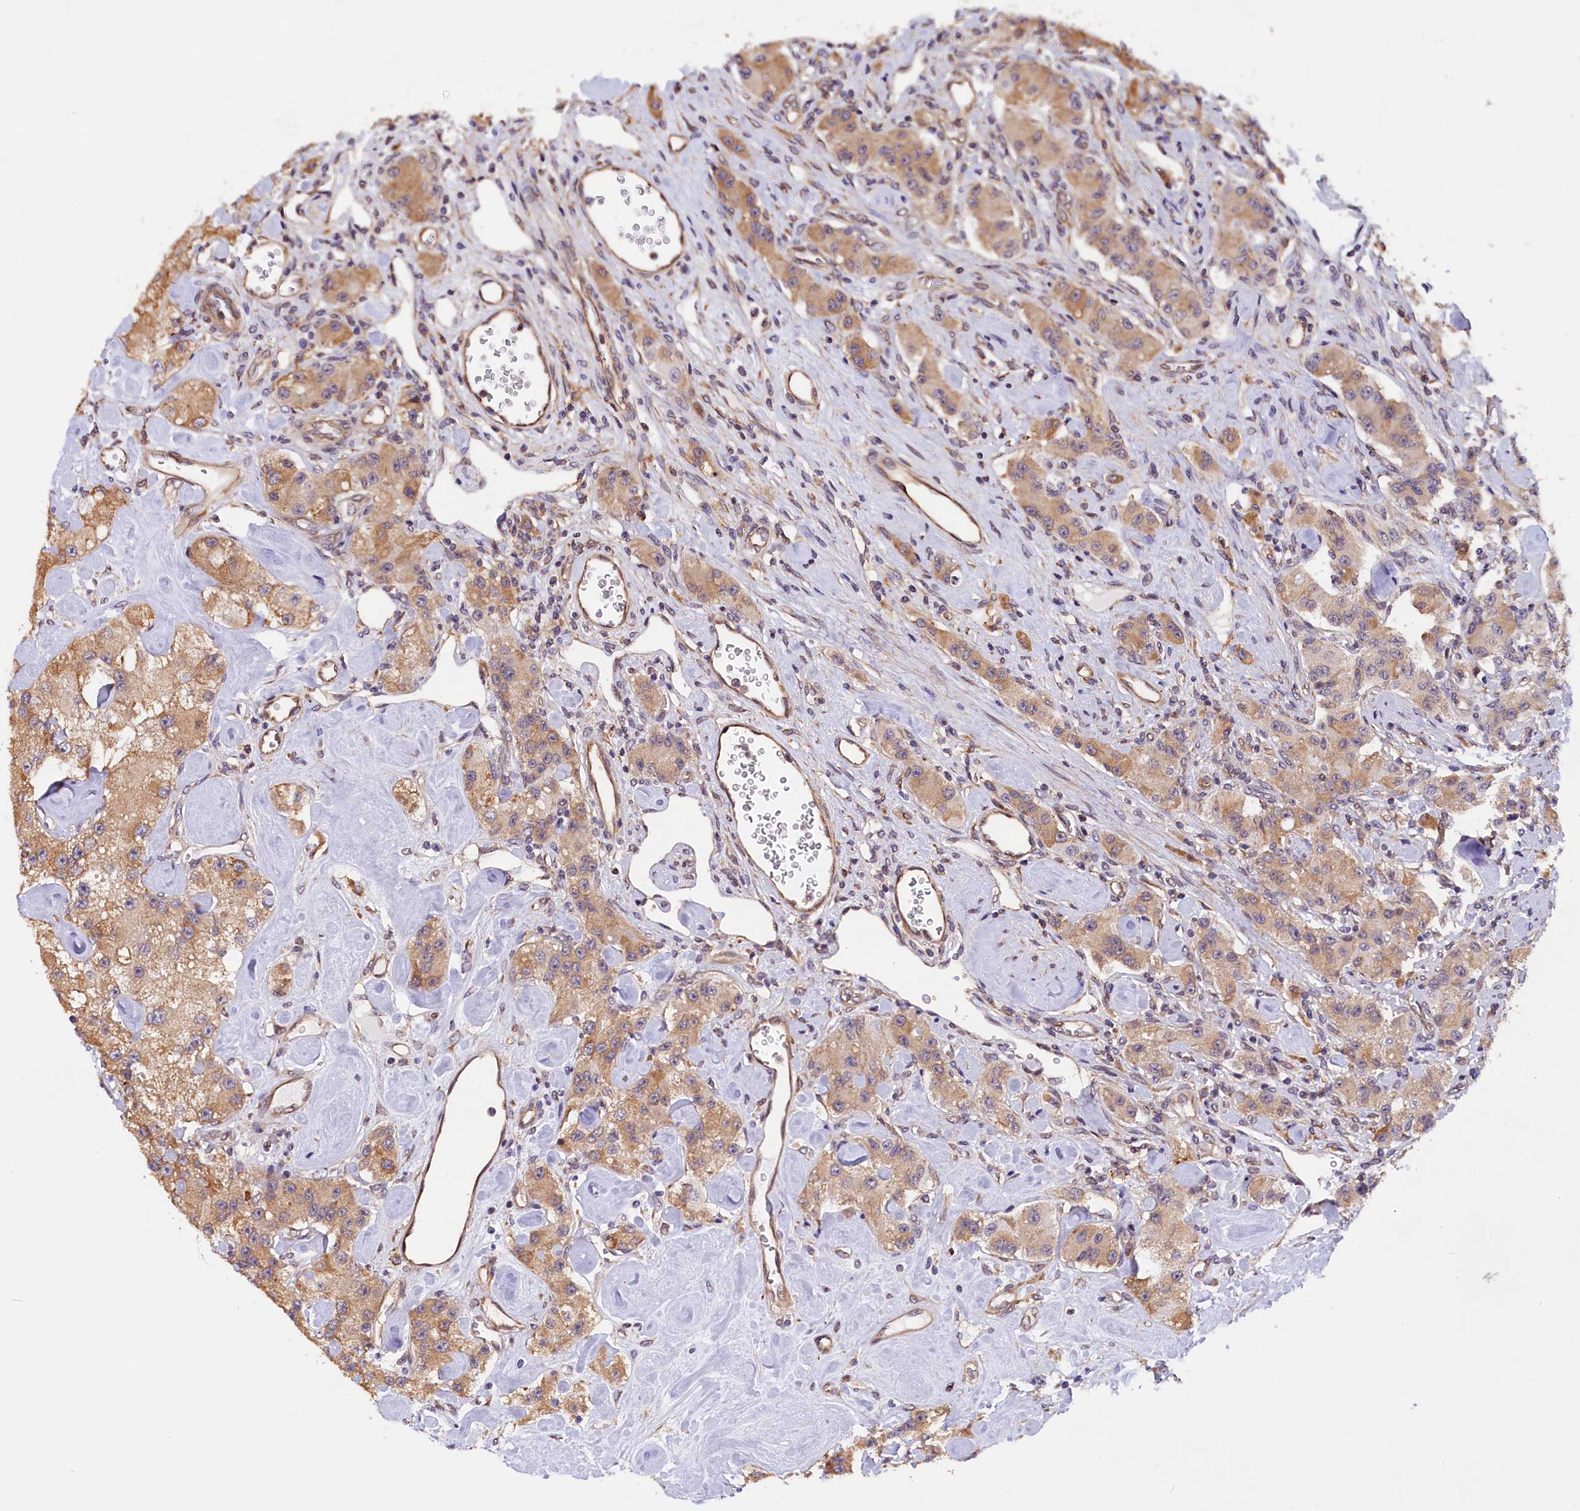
{"staining": {"intensity": "moderate", "quantity": ">75%", "location": "cytoplasmic/membranous"}, "tissue": "carcinoid", "cell_type": "Tumor cells", "image_type": "cancer", "snomed": [{"axis": "morphology", "description": "Carcinoid, malignant, NOS"}, {"axis": "topography", "description": "Pancreas"}], "caption": "Human carcinoid stained with a brown dye demonstrates moderate cytoplasmic/membranous positive positivity in about >75% of tumor cells.", "gene": "ZC3H4", "patient": {"sex": "male", "age": 41}}